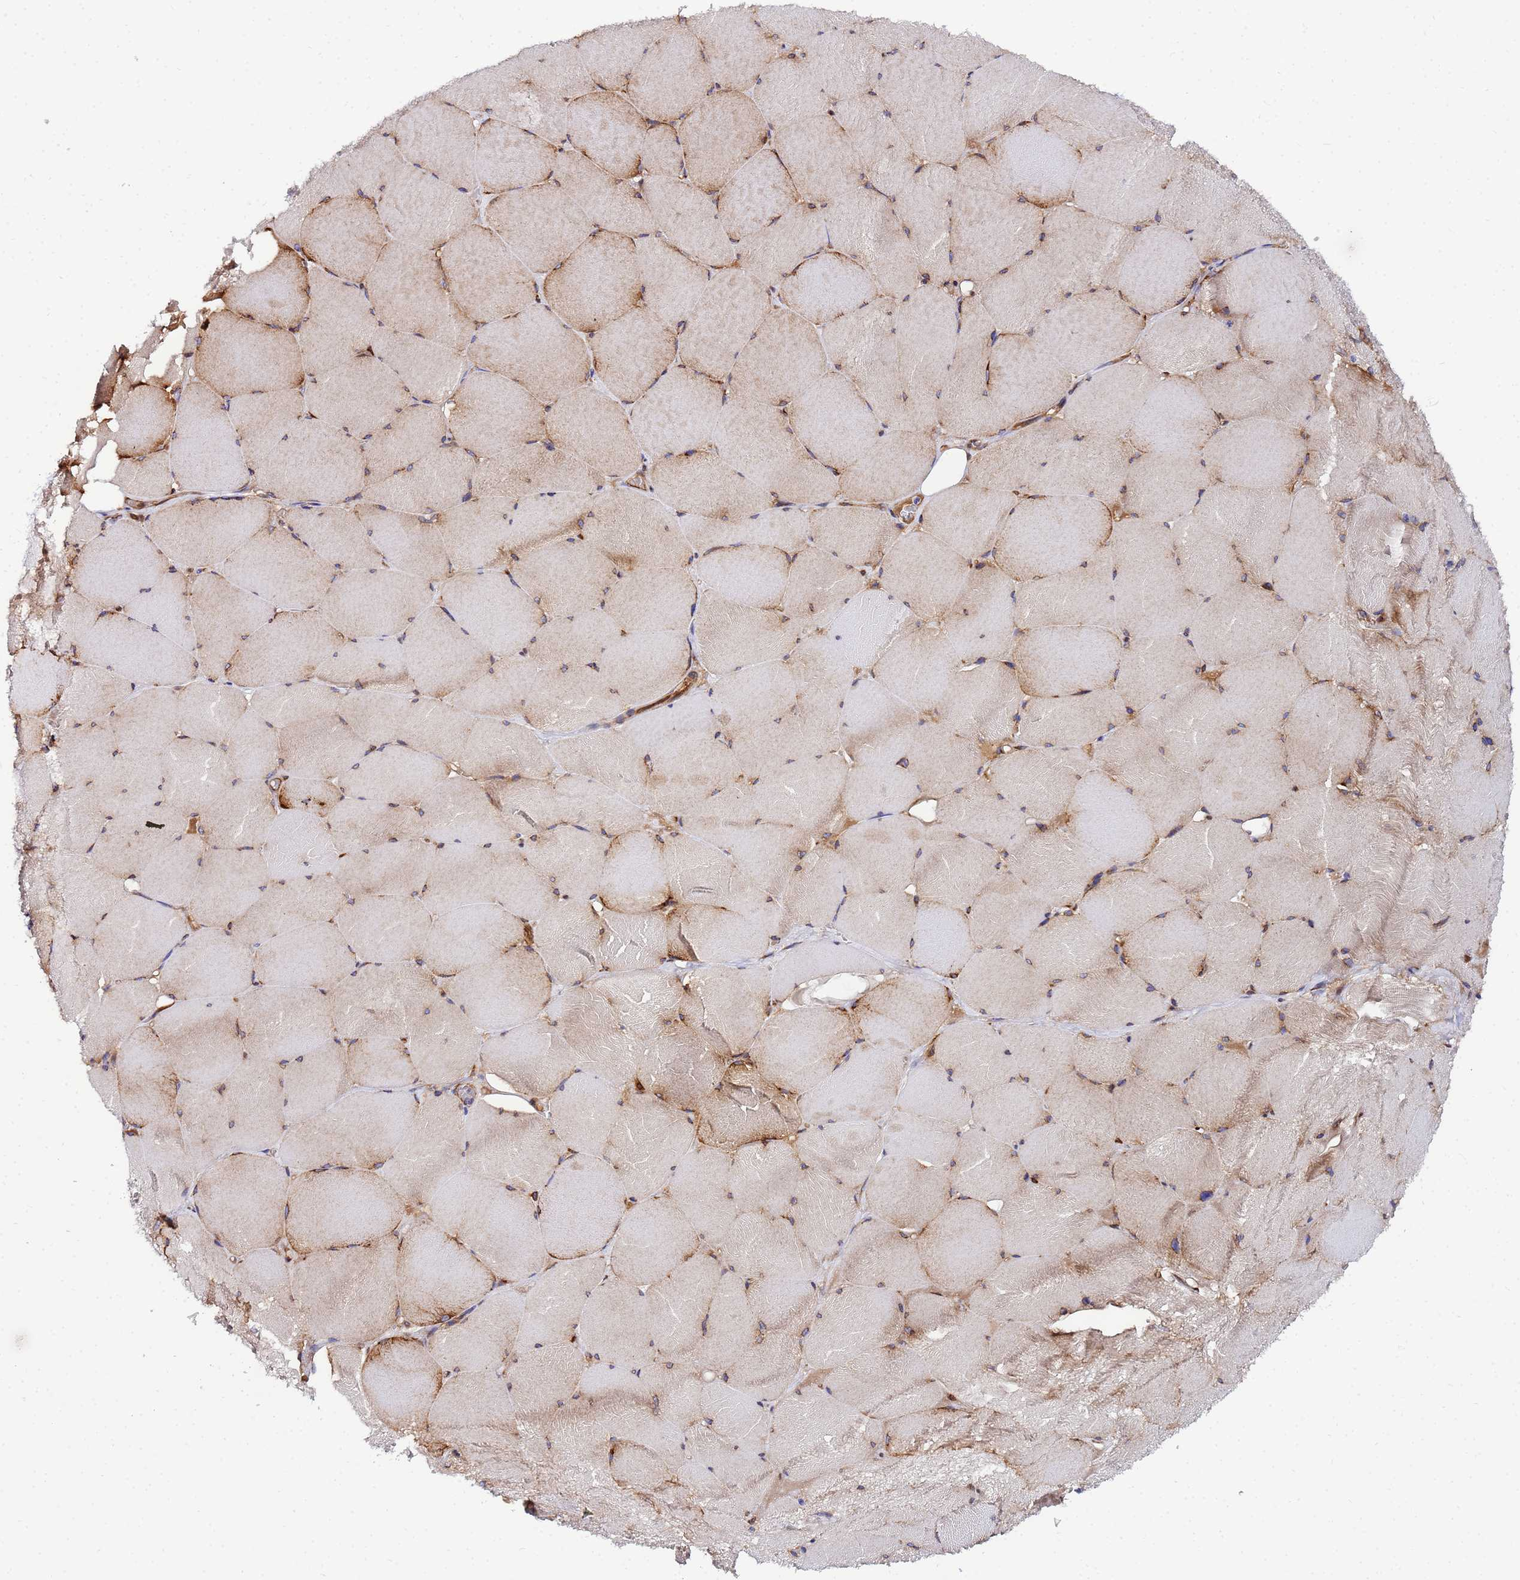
{"staining": {"intensity": "weak", "quantity": ">75%", "location": "cytoplasmic/membranous"}, "tissue": "skeletal muscle", "cell_type": "Myocytes", "image_type": "normal", "snomed": [{"axis": "morphology", "description": "Normal tissue, NOS"}, {"axis": "topography", "description": "Skeletal muscle"}, {"axis": "topography", "description": "Head-Neck"}], "caption": "A micrograph of human skeletal muscle stained for a protein exhibits weak cytoplasmic/membranous brown staining in myocytes. The staining was performed using DAB (3,3'-diaminobenzidine) to visualize the protein expression in brown, while the nuclei were stained in blue with hematoxylin (Magnification: 20x).", "gene": "POM121C", "patient": {"sex": "male", "age": 66}}